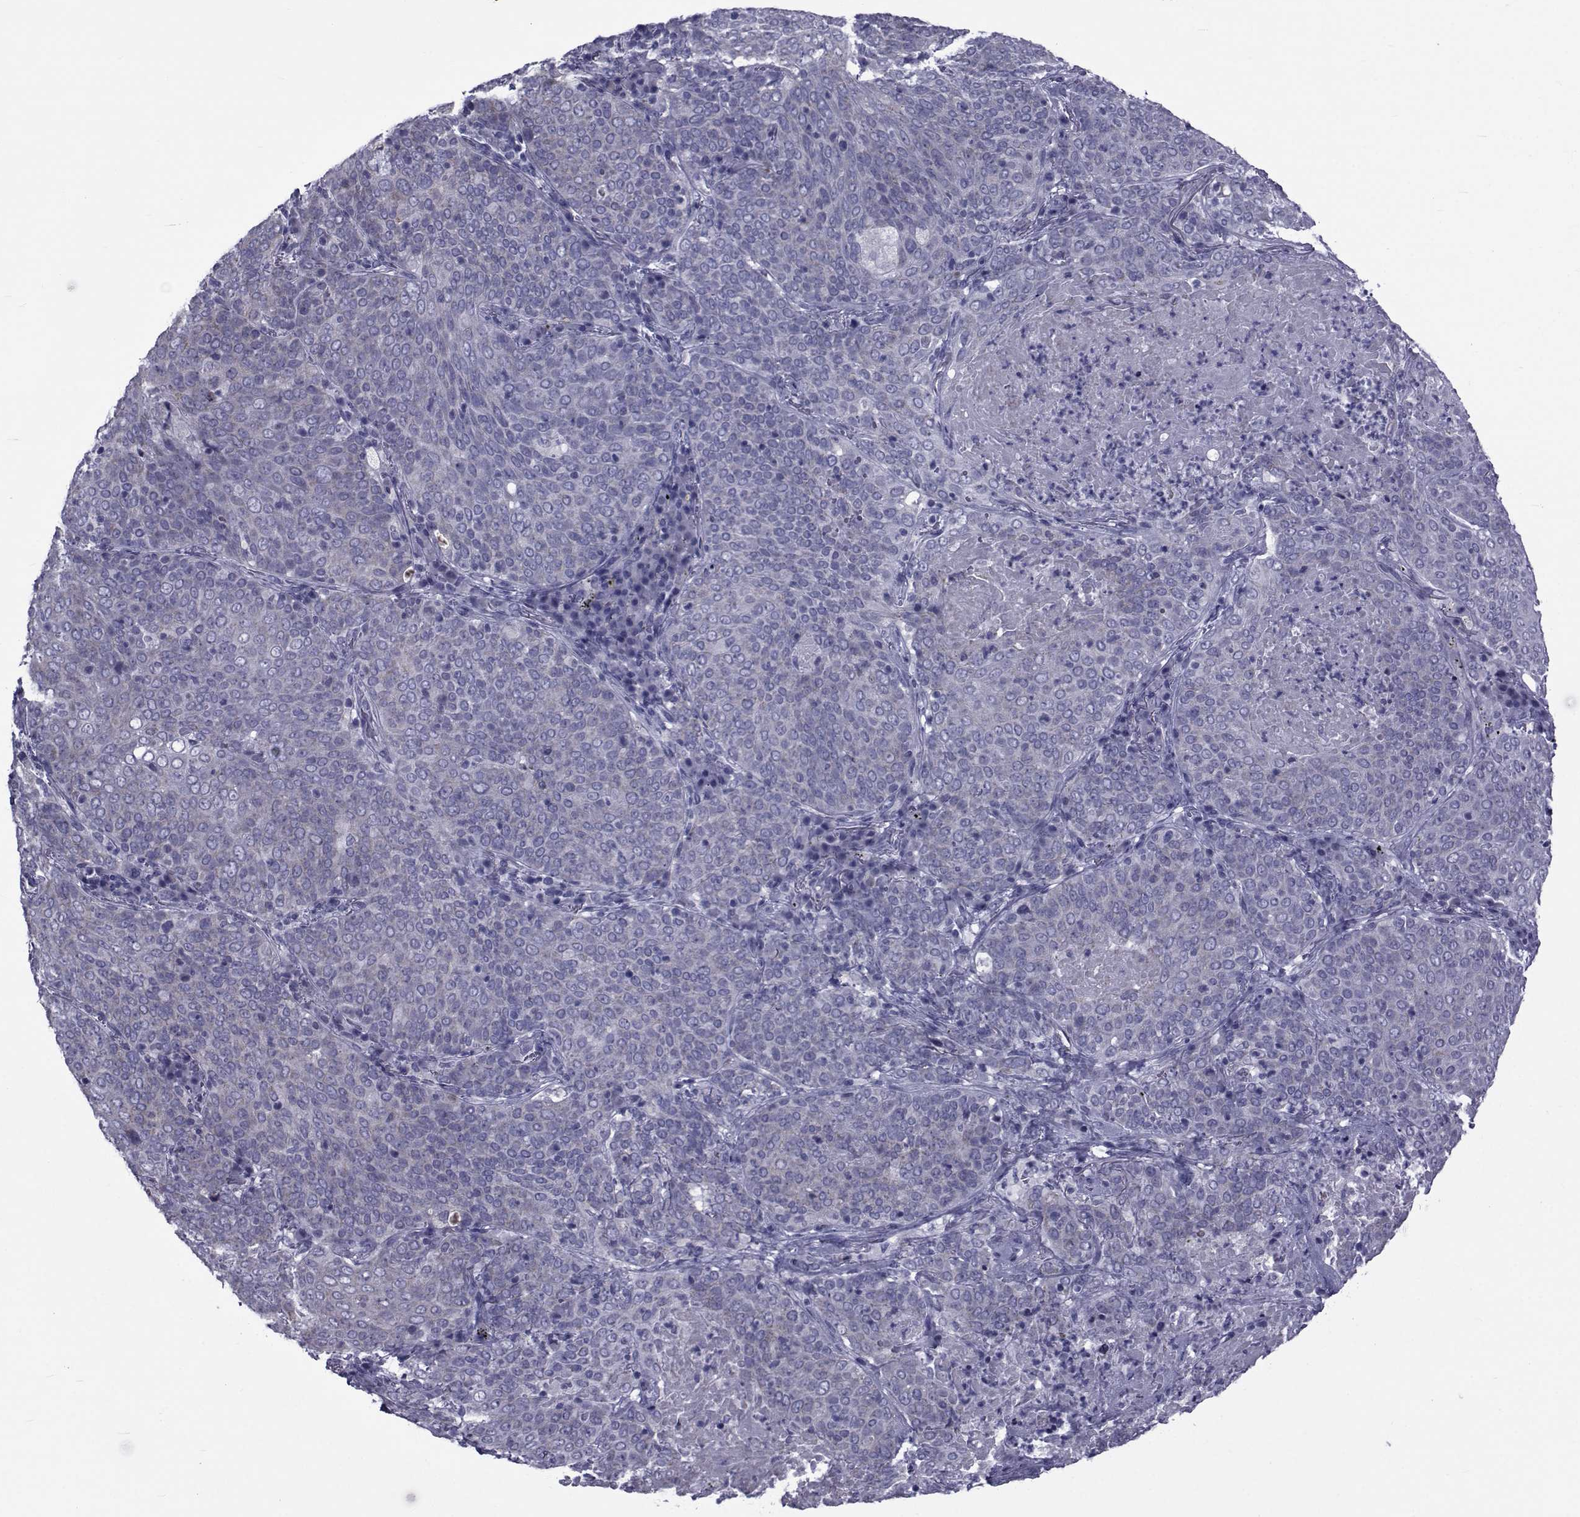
{"staining": {"intensity": "negative", "quantity": "none", "location": "none"}, "tissue": "lung cancer", "cell_type": "Tumor cells", "image_type": "cancer", "snomed": [{"axis": "morphology", "description": "Squamous cell carcinoma, NOS"}, {"axis": "topography", "description": "Lung"}], "caption": "Immunohistochemical staining of squamous cell carcinoma (lung) exhibits no significant staining in tumor cells.", "gene": "GKAP1", "patient": {"sex": "male", "age": 82}}